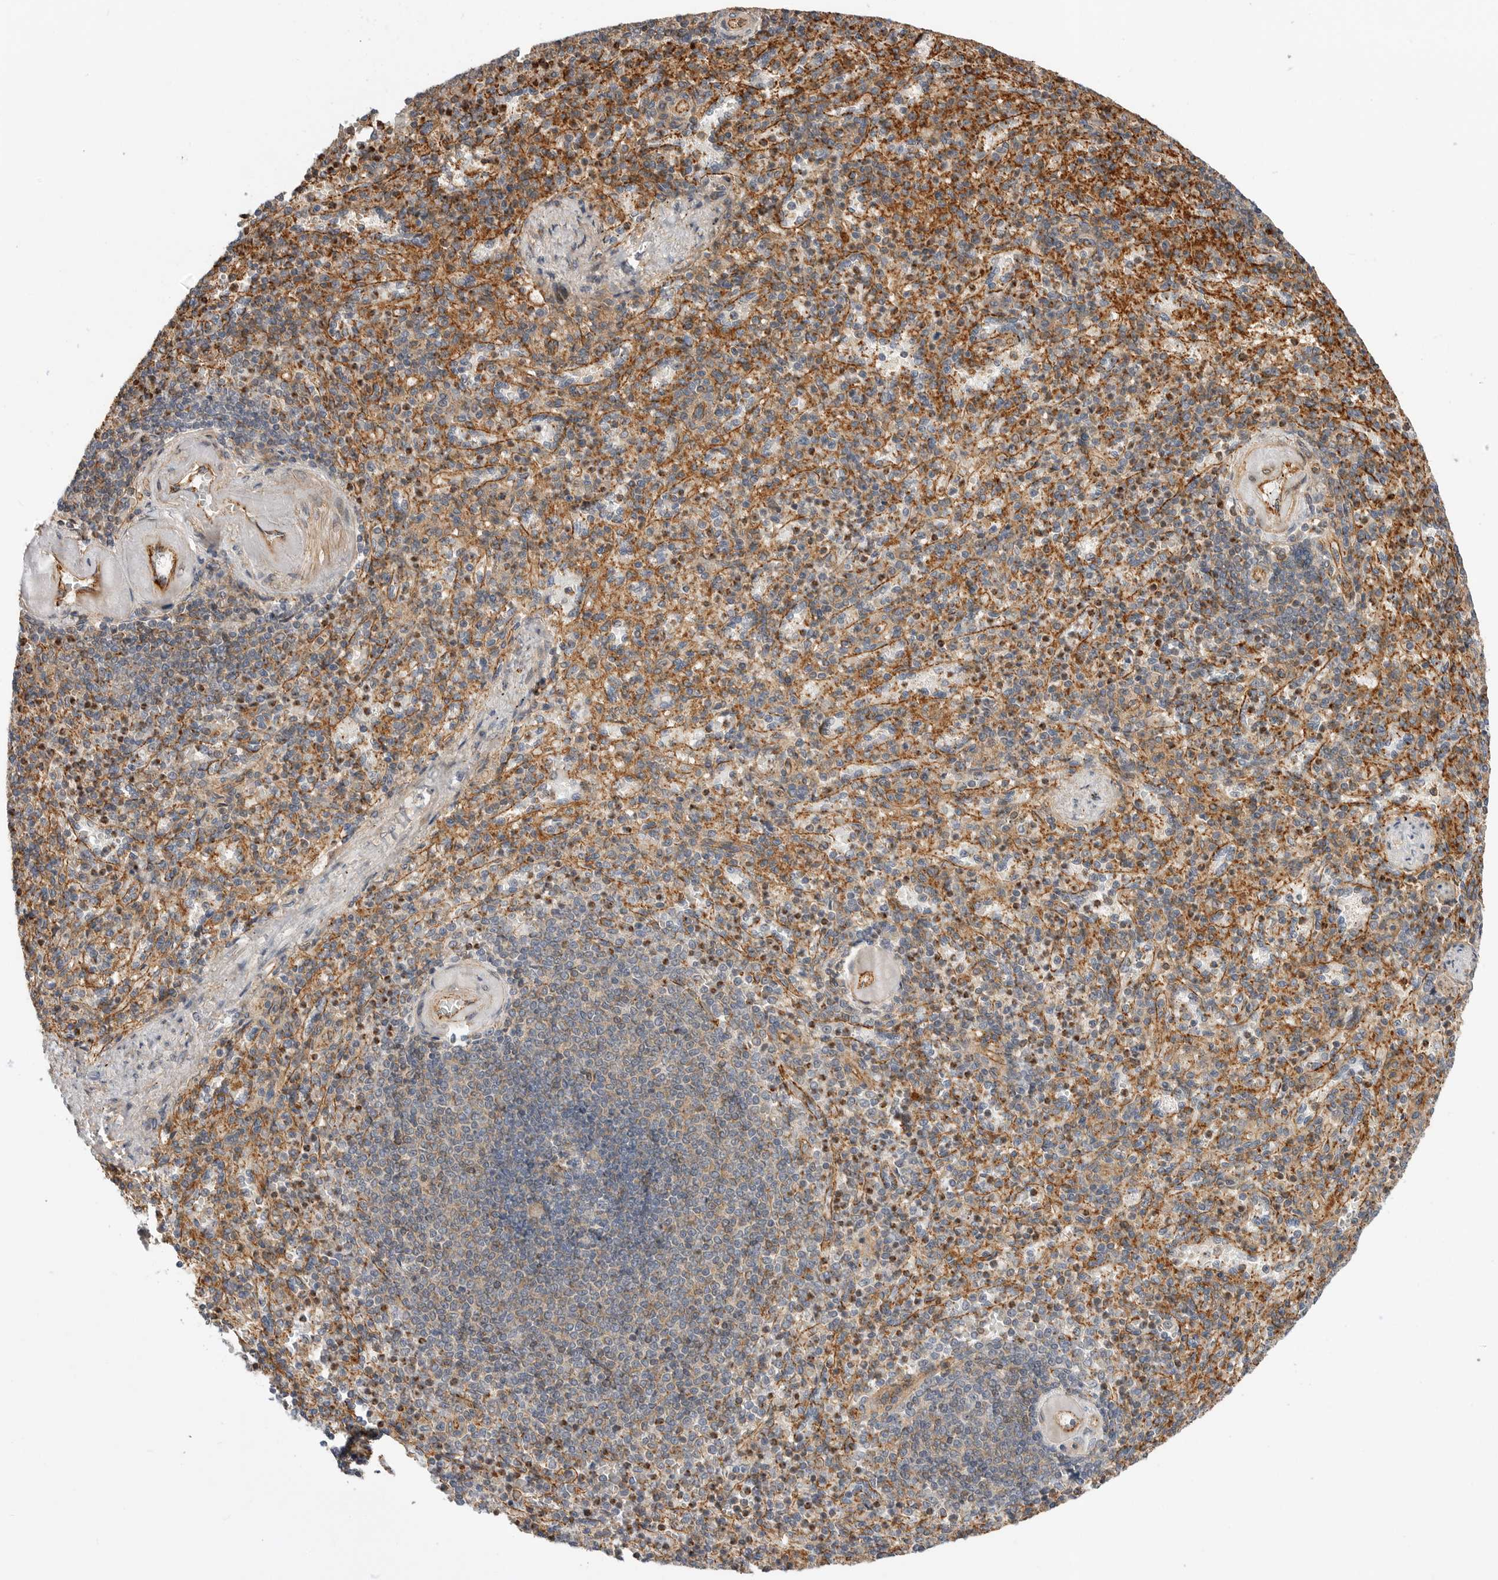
{"staining": {"intensity": "moderate", "quantity": "<25%", "location": "cytoplasmic/membranous"}, "tissue": "spleen", "cell_type": "Cells in red pulp", "image_type": "normal", "snomed": [{"axis": "morphology", "description": "Normal tissue, NOS"}, {"axis": "topography", "description": "Spleen"}], "caption": "Brown immunohistochemical staining in normal human spleen shows moderate cytoplasmic/membranous staining in approximately <25% of cells in red pulp. The staining was performed using DAB (3,3'-diaminobenzidine), with brown indicating positive protein expression. Nuclei are stained blue with hematoxylin.", "gene": "GPATCH2", "patient": {"sex": "female", "age": 74}}